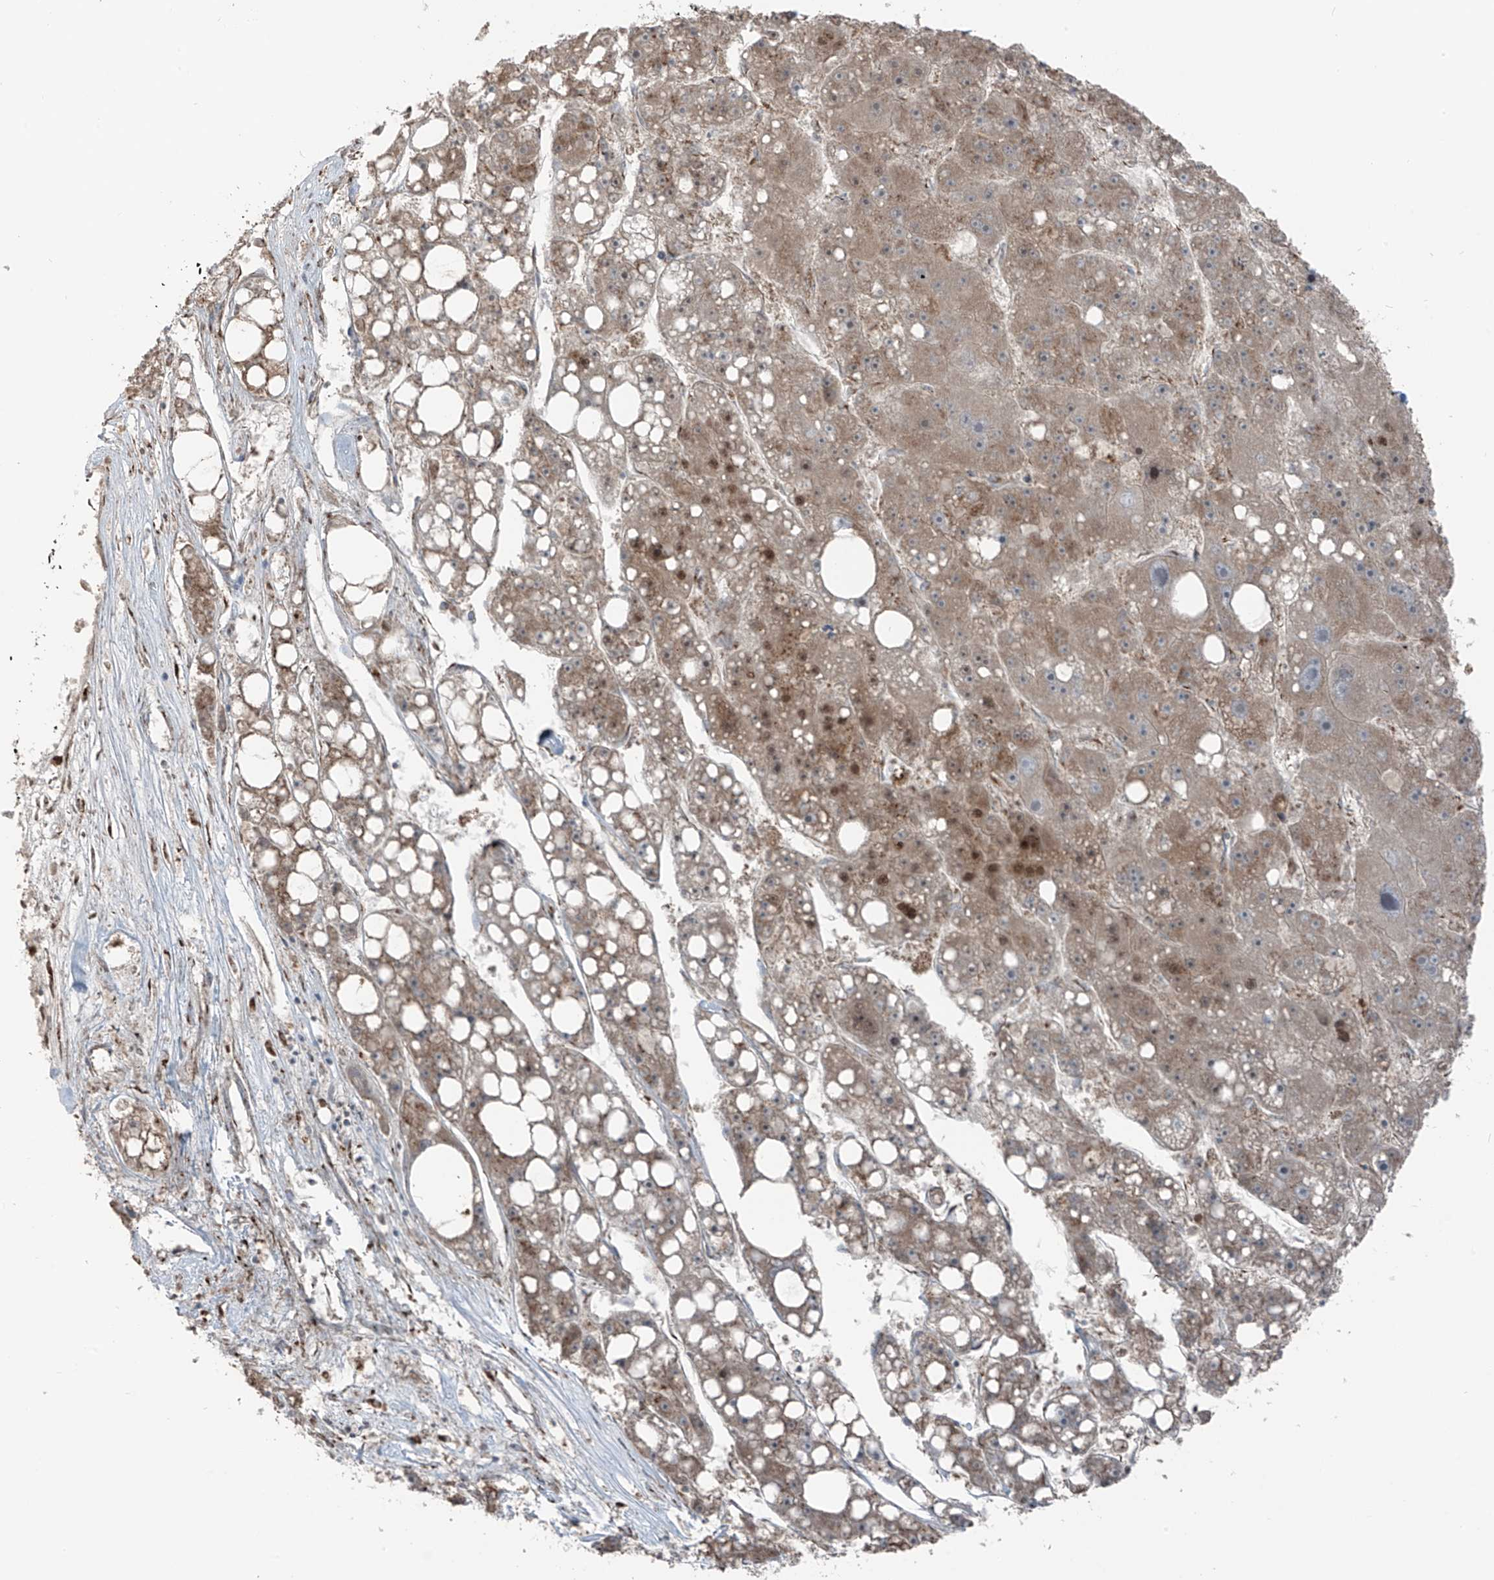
{"staining": {"intensity": "weak", "quantity": ">75%", "location": "cytoplasmic/membranous"}, "tissue": "liver cancer", "cell_type": "Tumor cells", "image_type": "cancer", "snomed": [{"axis": "morphology", "description": "Carcinoma, Hepatocellular, NOS"}, {"axis": "topography", "description": "Liver"}], "caption": "Protein staining by immunohistochemistry exhibits weak cytoplasmic/membranous expression in about >75% of tumor cells in liver cancer.", "gene": "ERLEC1", "patient": {"sex": "female", "age": 61}}